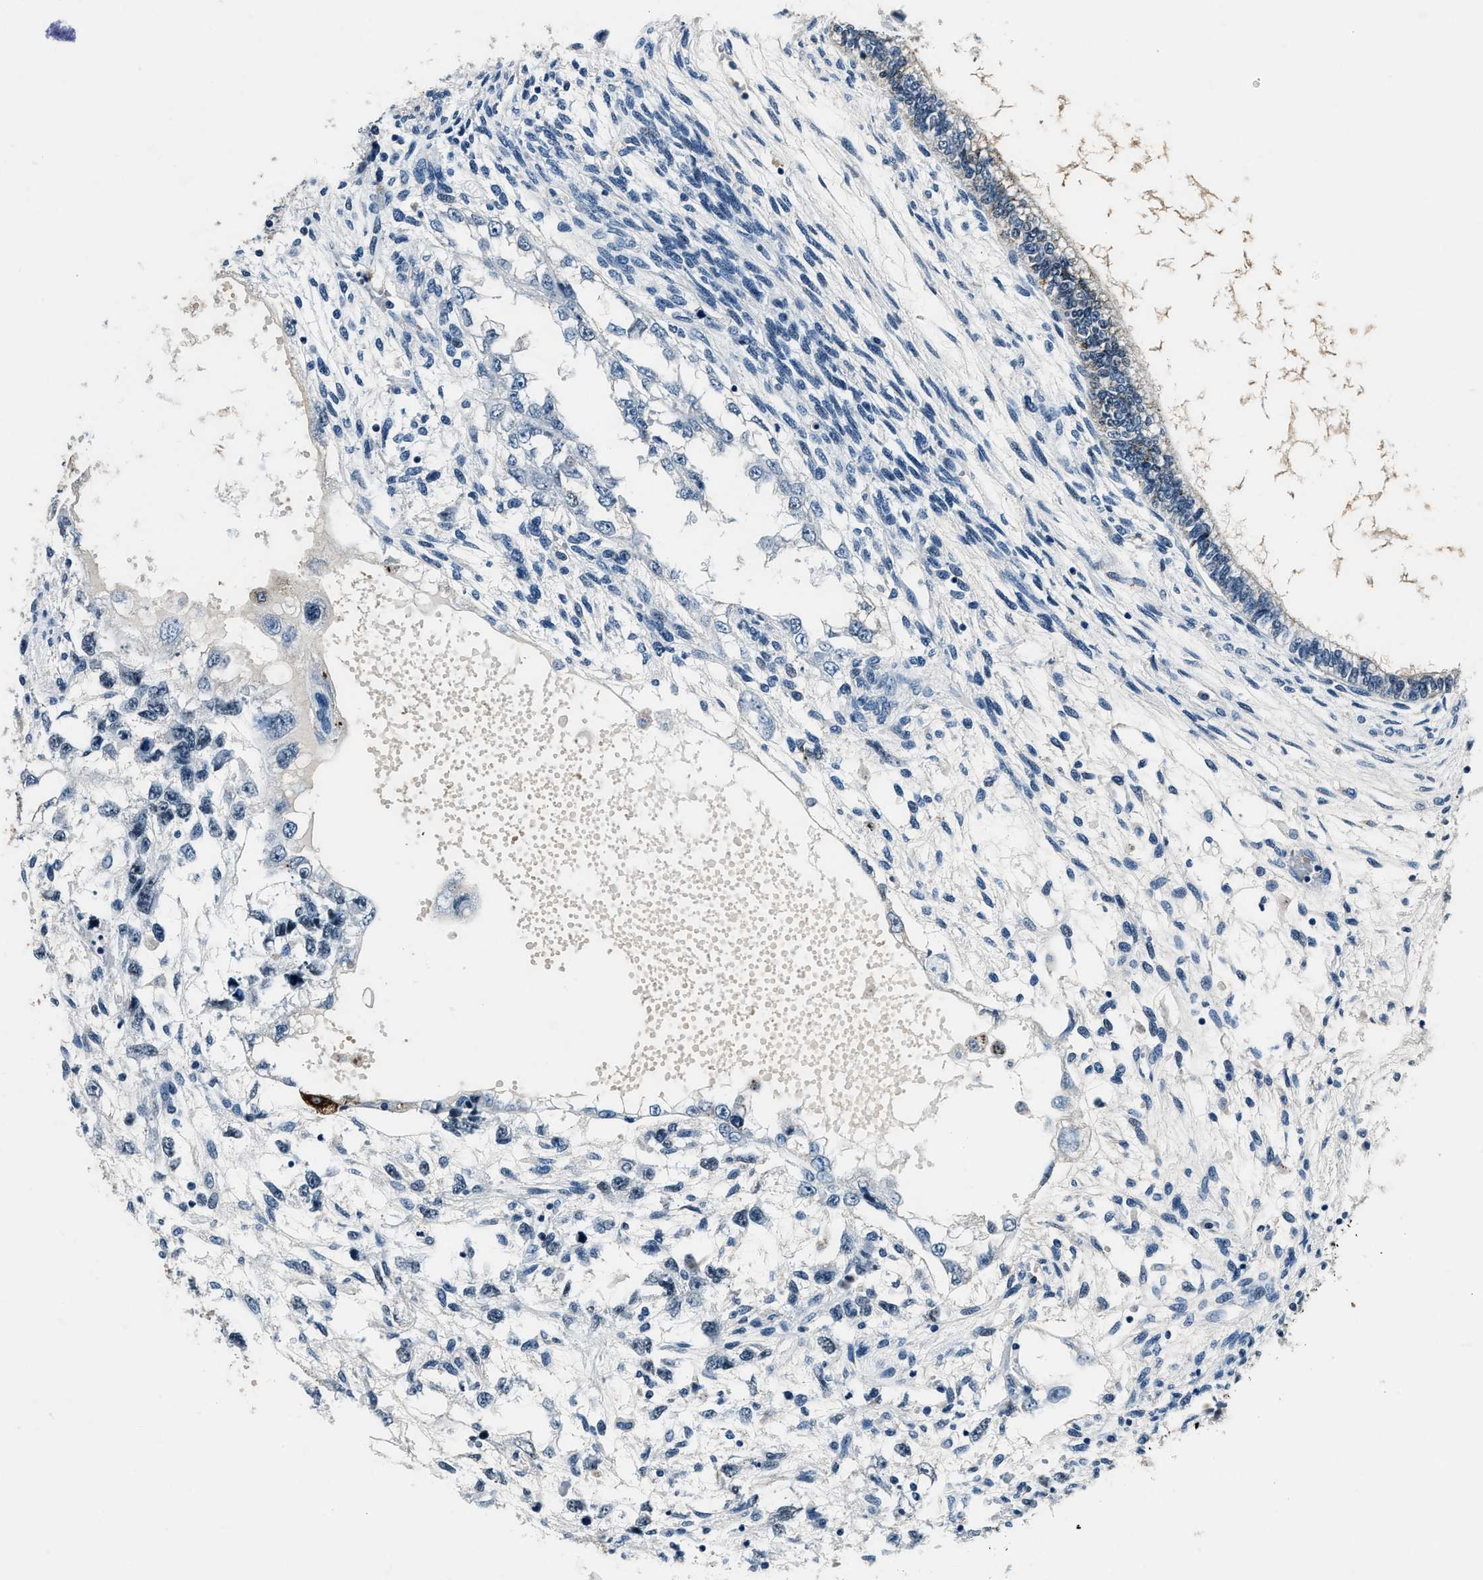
{"staining": {"intensity": "negative", "quantity": "none", "location": "none"}, "tissue": "testis cancer", "cell_type": "Tumor cells", "image_type": "cancer", "snomed": [{"axis": "morphology", "description": "Seminoma, NOS"}, {"axis": "topography", "description": "Testis"}], "caption": "Histopathology image shows no significant protein expression in tumor cells of seminoma (testis).", "gene": "PTPDC1", "patient": {"sex": "male", "age": 28}}